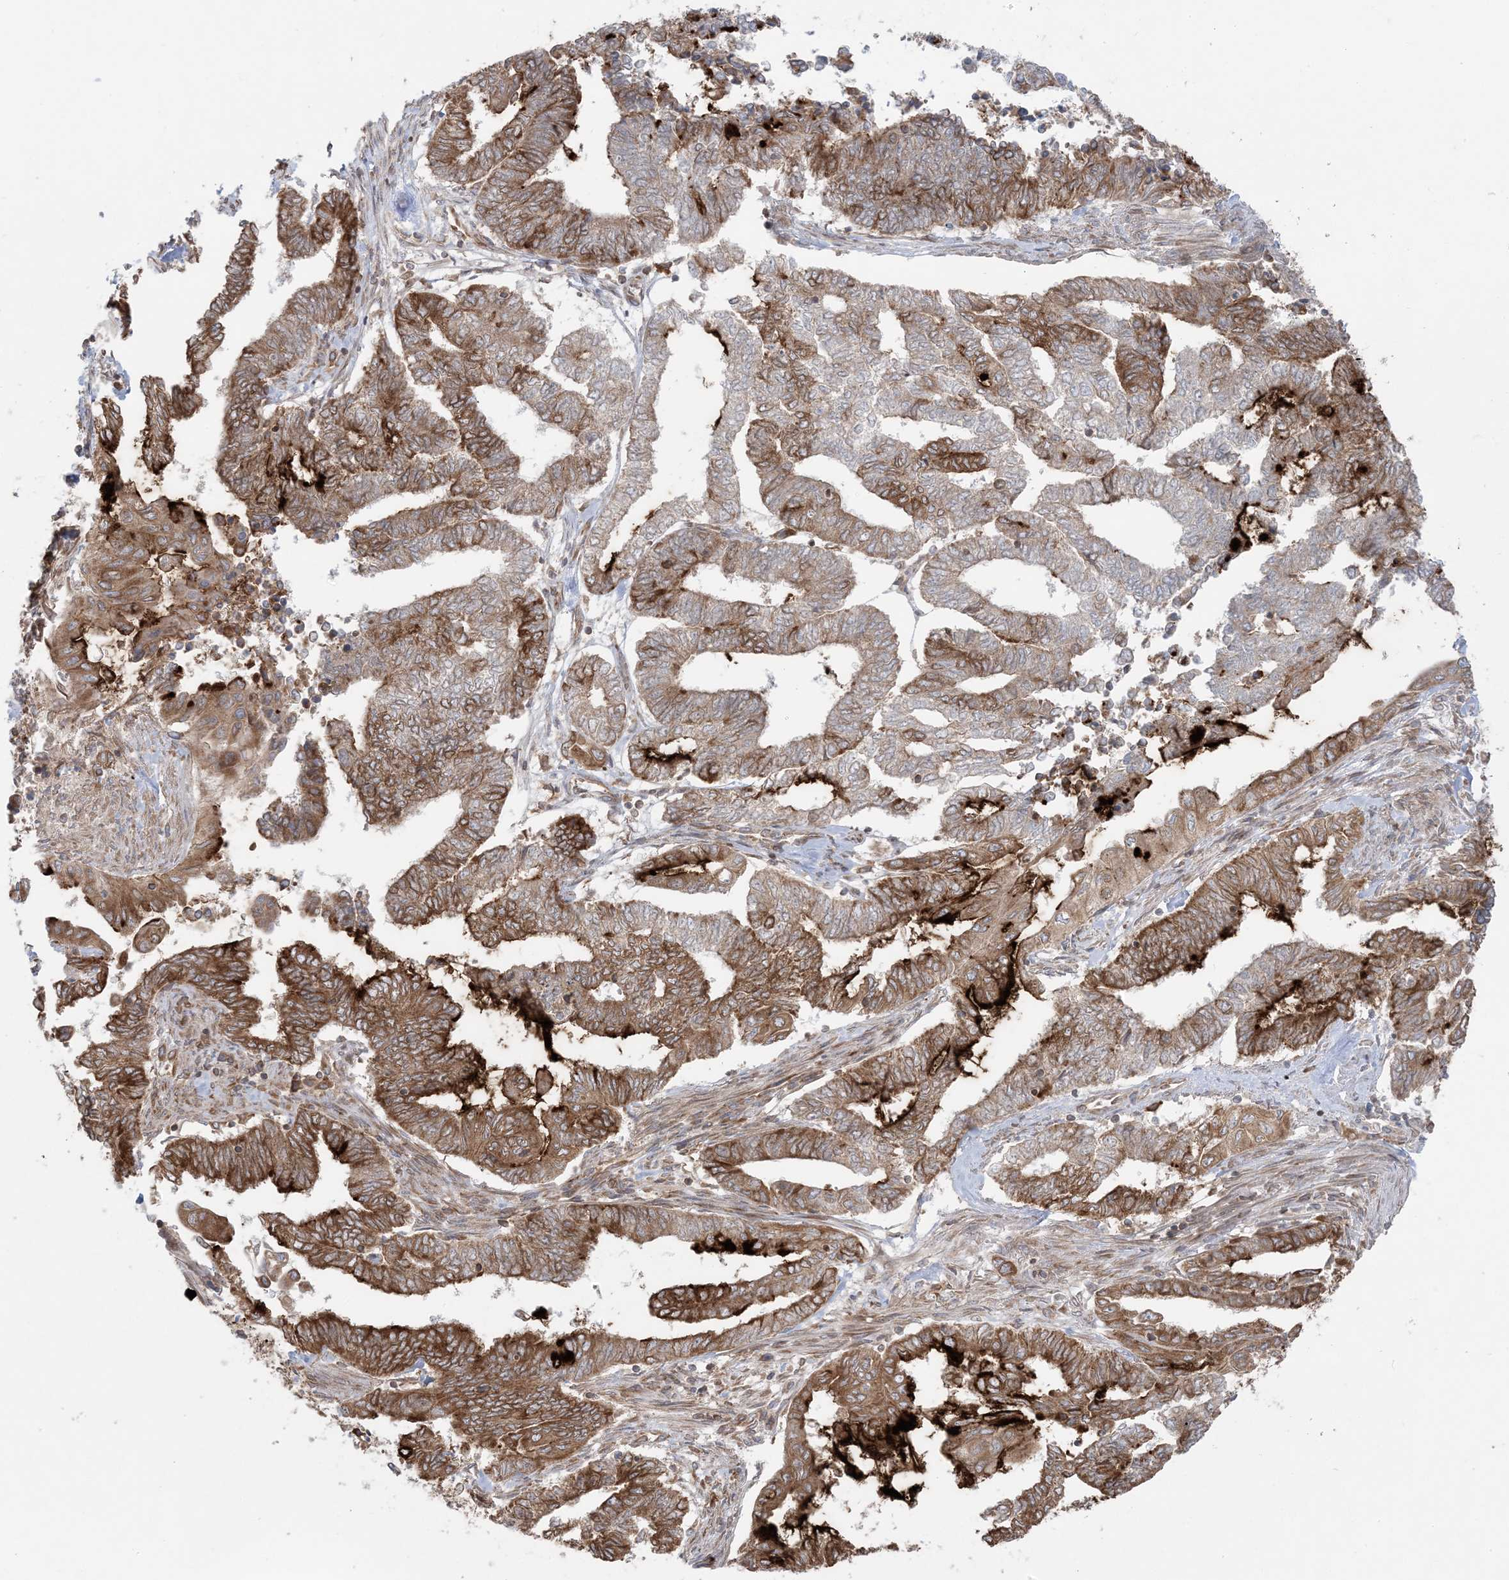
{"staining": {"intensity": "strong", "quantity": ">75%", "location": "cytoplasmic/membranous"}, "tissue": "endometrial cancer", "cell_type": "Tumor cells", "image_type": "cancer", "snomed": [{"axis": "morphology", "description": "Adenocarcinoma, NOS"}, {"axis": "topography", "description": "Uterus"}, {"axis": "topography", "description": "Endometrium"}], "caption": "Immunohistochemistry staining of endometrial cancer (adenocarcinoma), which demonstrates high levels of strong cytoplasmic/membranous positivity in about >75% of tumor cells indicating strong cytoplasmic/membranous protein positivity. The staining was performed using DAB (brown) for protein detection and nuclei were counterstained in hematoxylin (blue).", "gene": "UBXN4", "patient": {"sex": "female", "age": 70}}